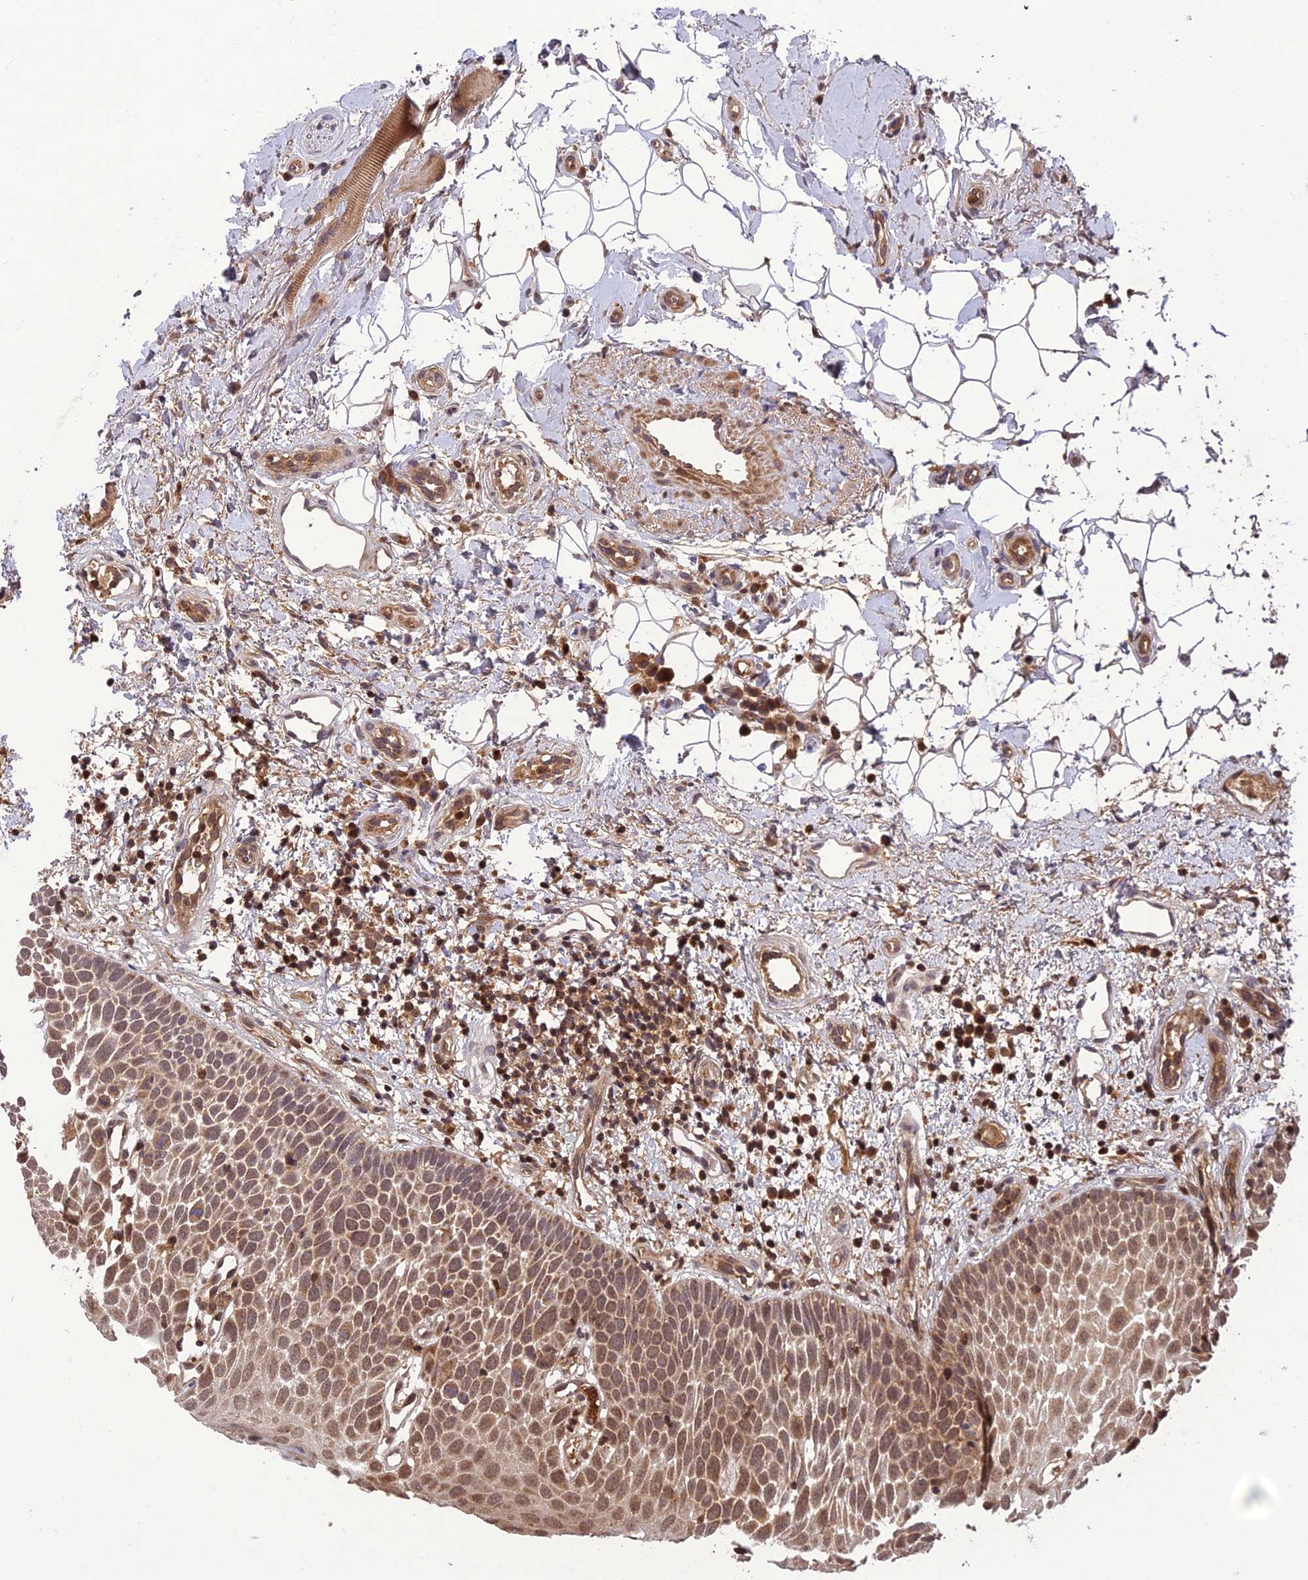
{"staining": {"intensity": "moderate", "quantity": ">75%", "location": "cytoplasmic/membranous,nuclear"}, "tissue": "oral mucosa", "cell_type": "Squamous epithelial cells", "image_type": "normal", "snomed": [{"axis": "morphology", "description": "No evidence of malignacy"}, {"axis": "topography", "description": "Oral tissue"}, {"axis": "topography", "description": "Head-Neck"}], "caption": "Protein expression analysis of benign human oral mucosa reveals moderate cytoplasmic/membranous,nuclear staining in about >75% of squamous epithelial cells. (IHC, brightfield microscopy, high magnification).", "gene": "NDUFC1", "patient": {"sex": "male", "age": 68}}